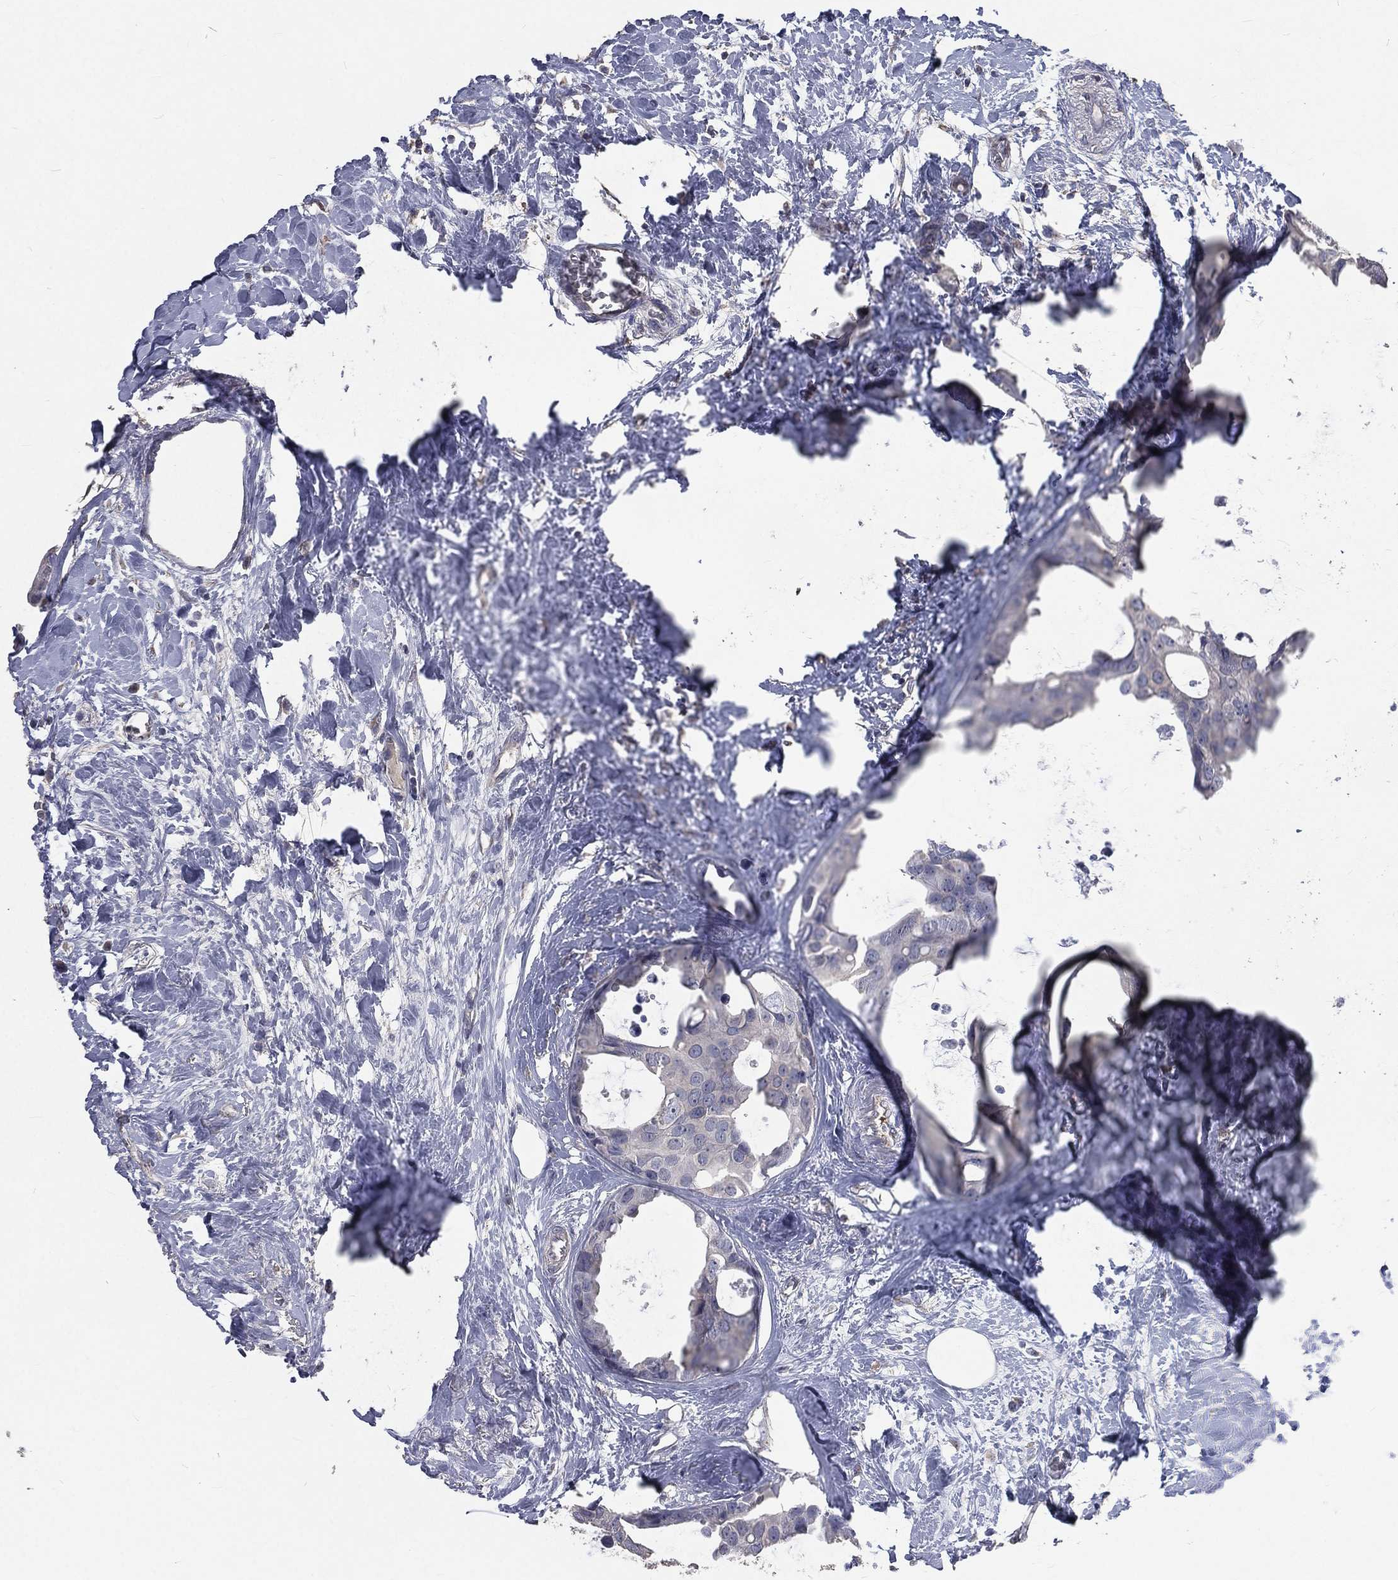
{"staining": {"intensity": "negative", "quantity": "none", "location": "none"}, "tissue": "breast cancer", "cell_type": "Tumor cells", "image_type": "cancer", "snomed": [{"axis": "morphology", "description": "Duct carcinoma"}, {"axis": "topography", "description": "Breast"}], "caption": "Immunohistochemical staining of human breast cancer (infiltrating ductal carcinoma) exhibits no significant expression in tumor cells. (IHC, brightfield microscopy, high magnification).", "gene": "CROCC", "patient": {"sex": "female", "age": 45}}